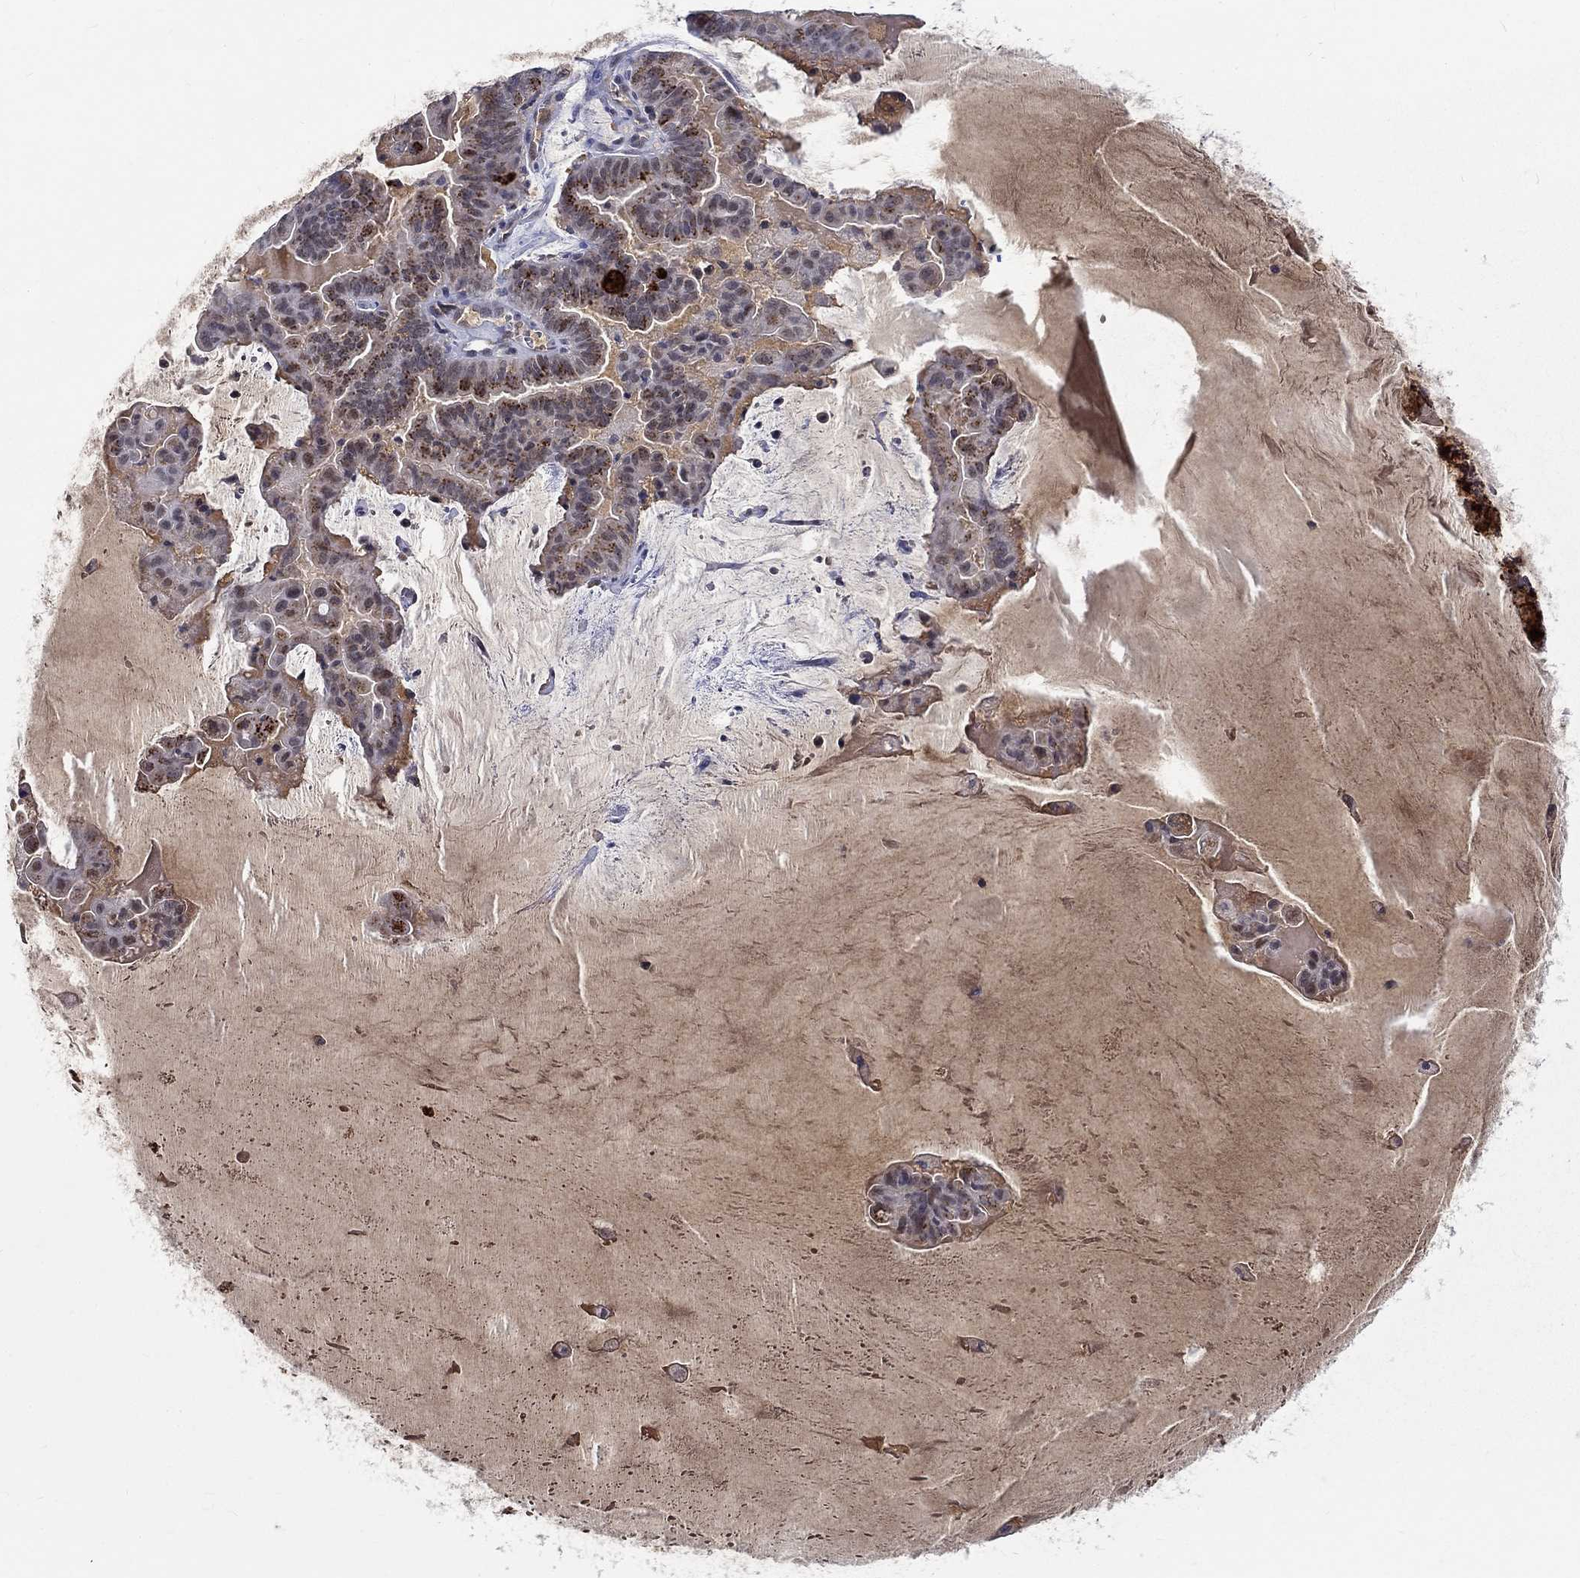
{"staining": {"intensity": "strong", "quantity": "25%-75%", "location": "cytoplasmic/membranous"}, "tissue": "ovarian cancer", "cell_type": "Tumor cells", "image_type": "cancer", "snomed": [{"axis": "morphology", "description": "Cystadenocarcinoma, mucinous, NOS"}, {"axis": "topography", "description": "Ovary"}], "caption": "Strong cytoplasmic/membranous staining is appreciated in approximately 25%-75% of tumor cells in ovarian cancer (mucinous cystadenocarcinoma).", "gene": "ST6GALNAC1", "patient": {"sex": "female", "age": 63}}